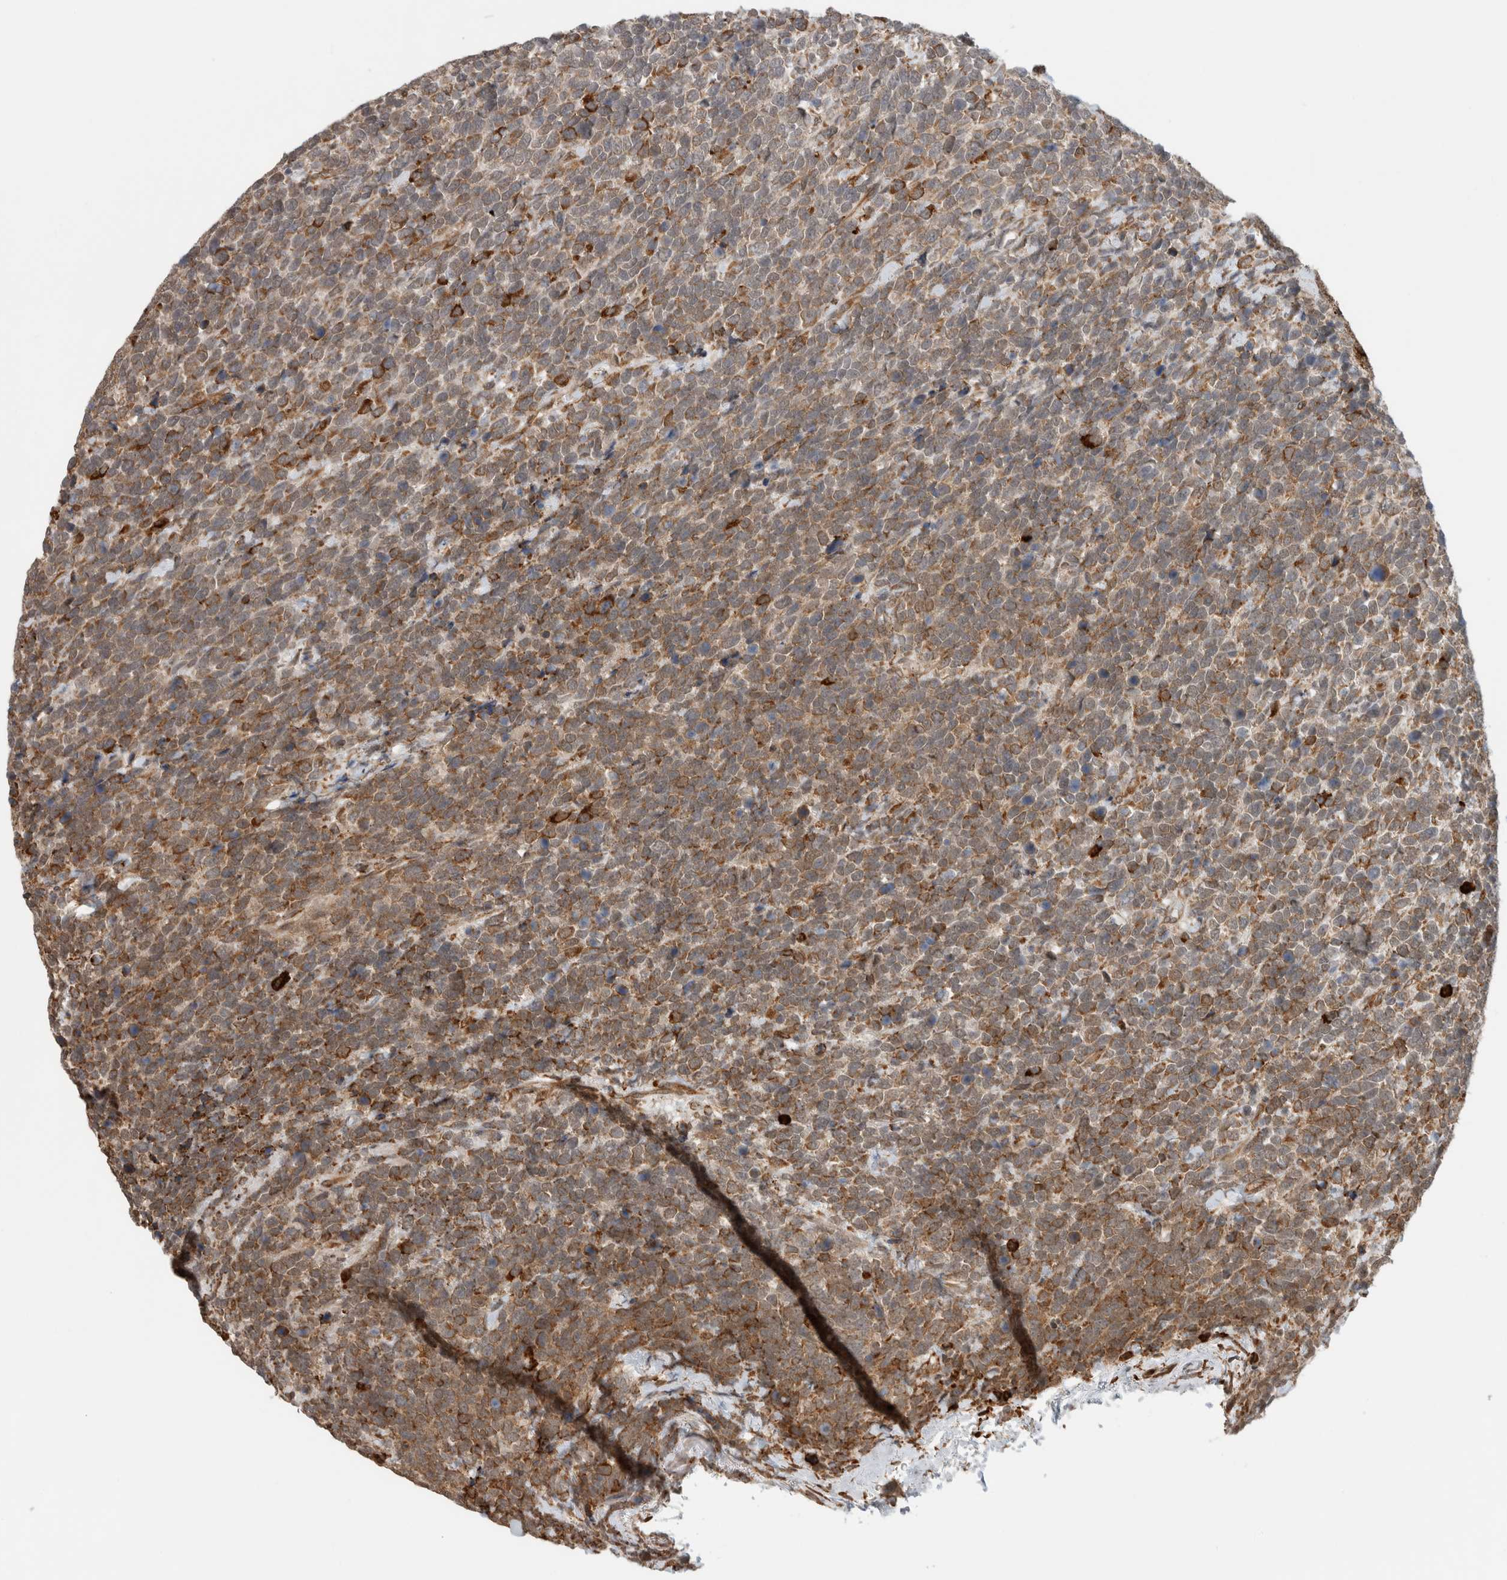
{"staining": {"intensity": "moderate", "quantity": "25%-75%", "location": "cytoplasmic/membranous"}, "tissue": "urothelial cancer", "cell_type": "Tumor cells", "image_type": "cancer", "snomed": [{"axis": "morphology", "description": "Urothelial carcinoma, High grade"}, {"axis": "topography", "description": "Urinary bladder"}], "caption": "Brown immunohistochemical staining in high-grade urothelial carcinoma shows moderate cytoplasmic/membranous positivity in about 25%-75% of tumor cells.", "gene": "MS4A7", "patient": {"sex": "female", "age": 82}}